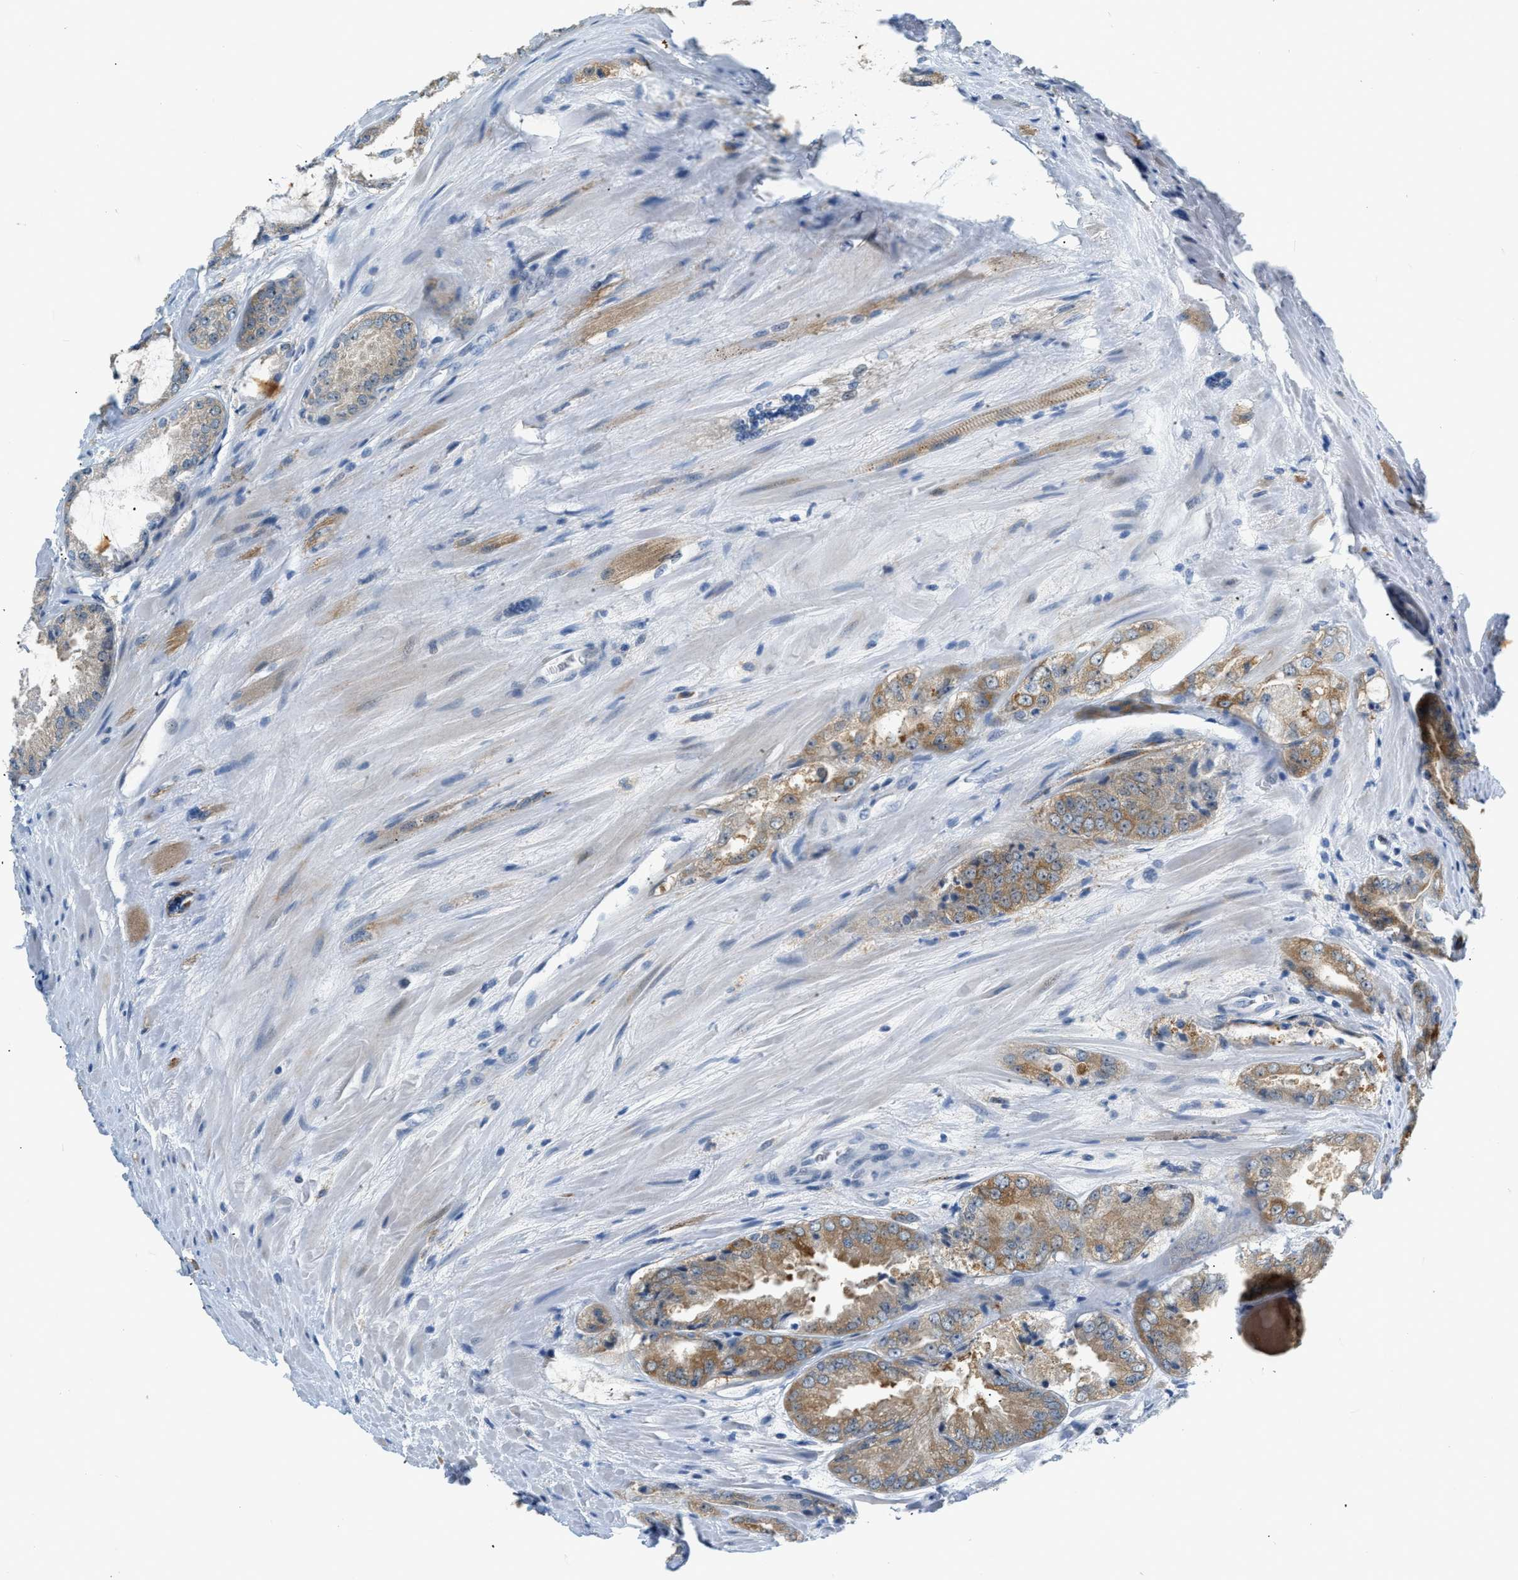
{"staining": {"intensity": "moderate", "quantity": "<25%", "location": "cytoplasmic/membranous"}, "tissue": "prostate cancer", "cell_type": "Tumor cells", "image_type": "cancer", "snomed": [{"axis": "morphology", "description": "Adenocarcinoma, High grade"}, {"axis": "topography", "description": "Prostate"}], "caption": "High-magnification brightfield microscopy of adenocarcinoma (high-grade) (prostate) stained with DAB (3,3'-diaminobenzidine) (brown) and counterstained with hematoxylin (blue). tumor cells exhibit moderate cytoplasmic/membranous expression is present in approximately<25% of cells.", "gene": "ZNF408", "patient": {"sex": "male", "age": 65}}